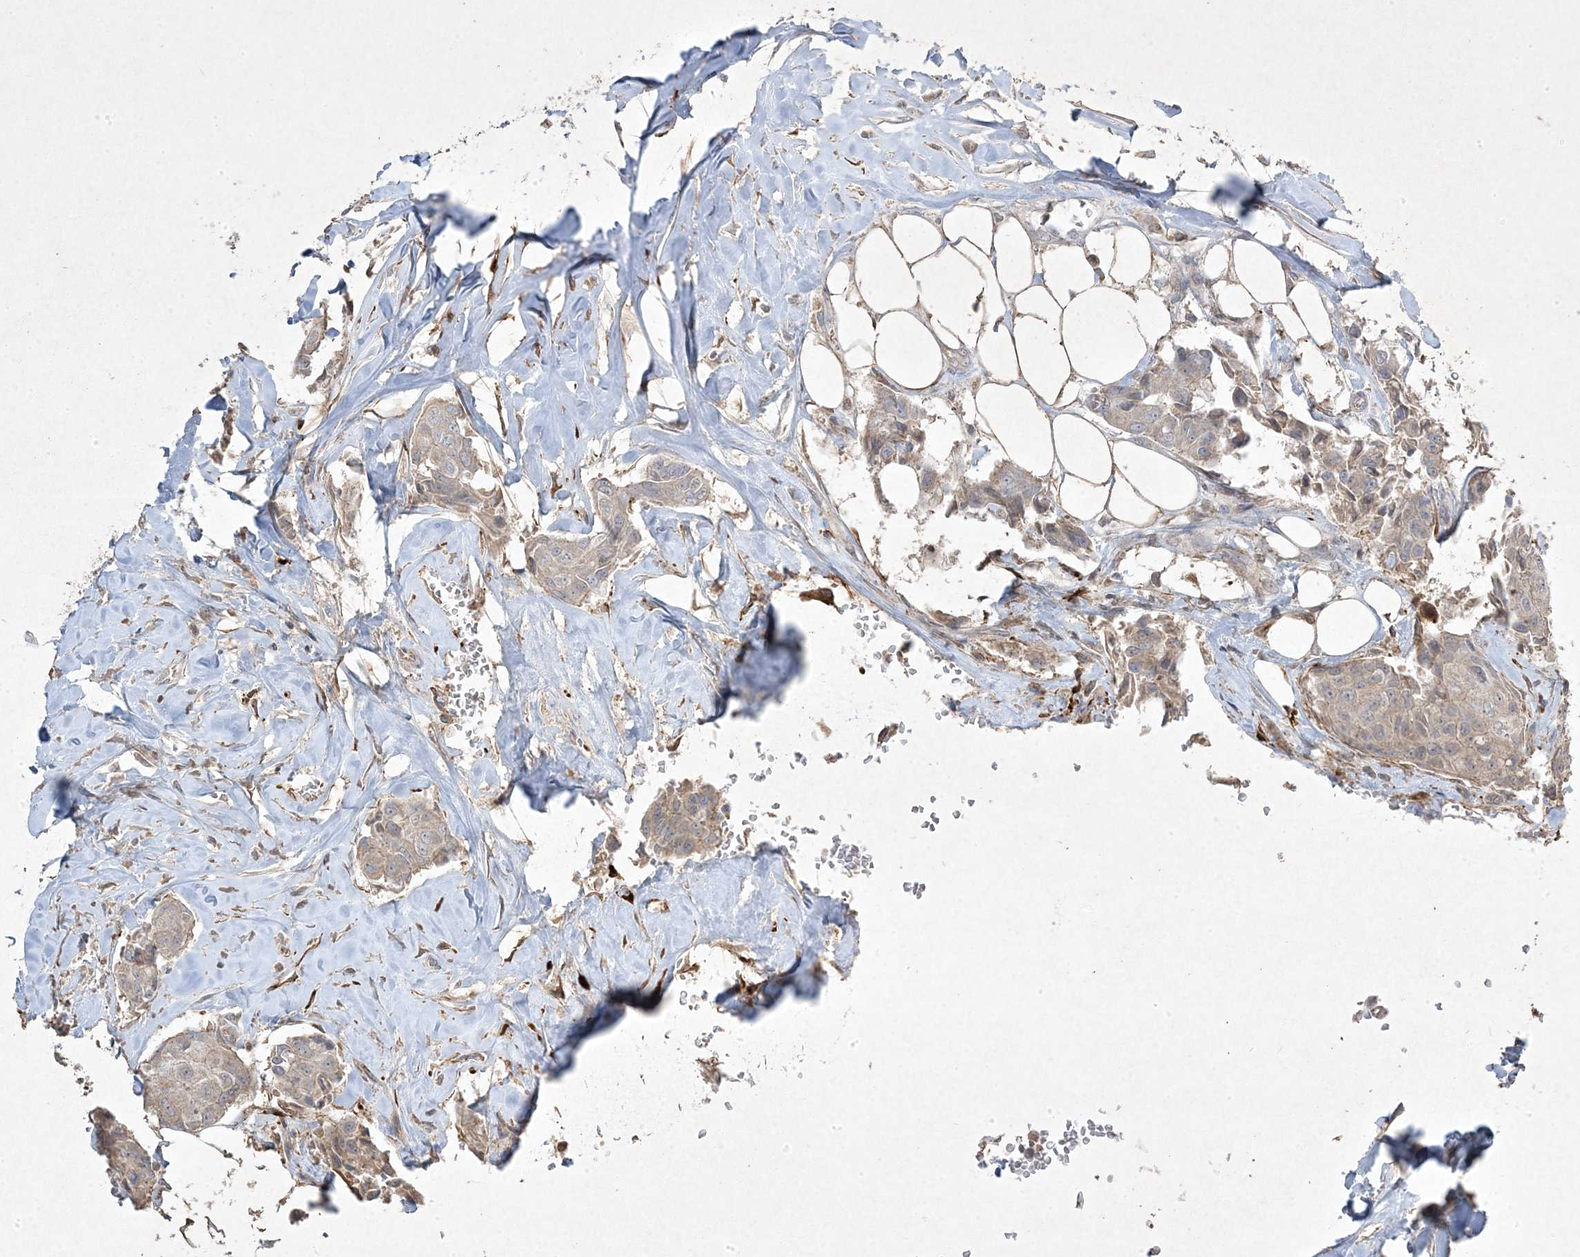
{"staining": {"intensity": "weak", "quantity": "<25%", "location": "cytoplasmic/membranous"}, "tissue": "breast cancer", "cell_type": "Tumor cells", "image_type": "cancer", "snomed": [{"axis": "morphology", "description": "Duct carcinoma"}, {"axis": "topography", "description": "Breast"}], "caption": "Immunohistochemistry (IHC) of human breast intraductal carcinoma exhibits no staining in tumor cells.", "gene": "RGL4", "patient": {"sex": "female", "age": 80}}